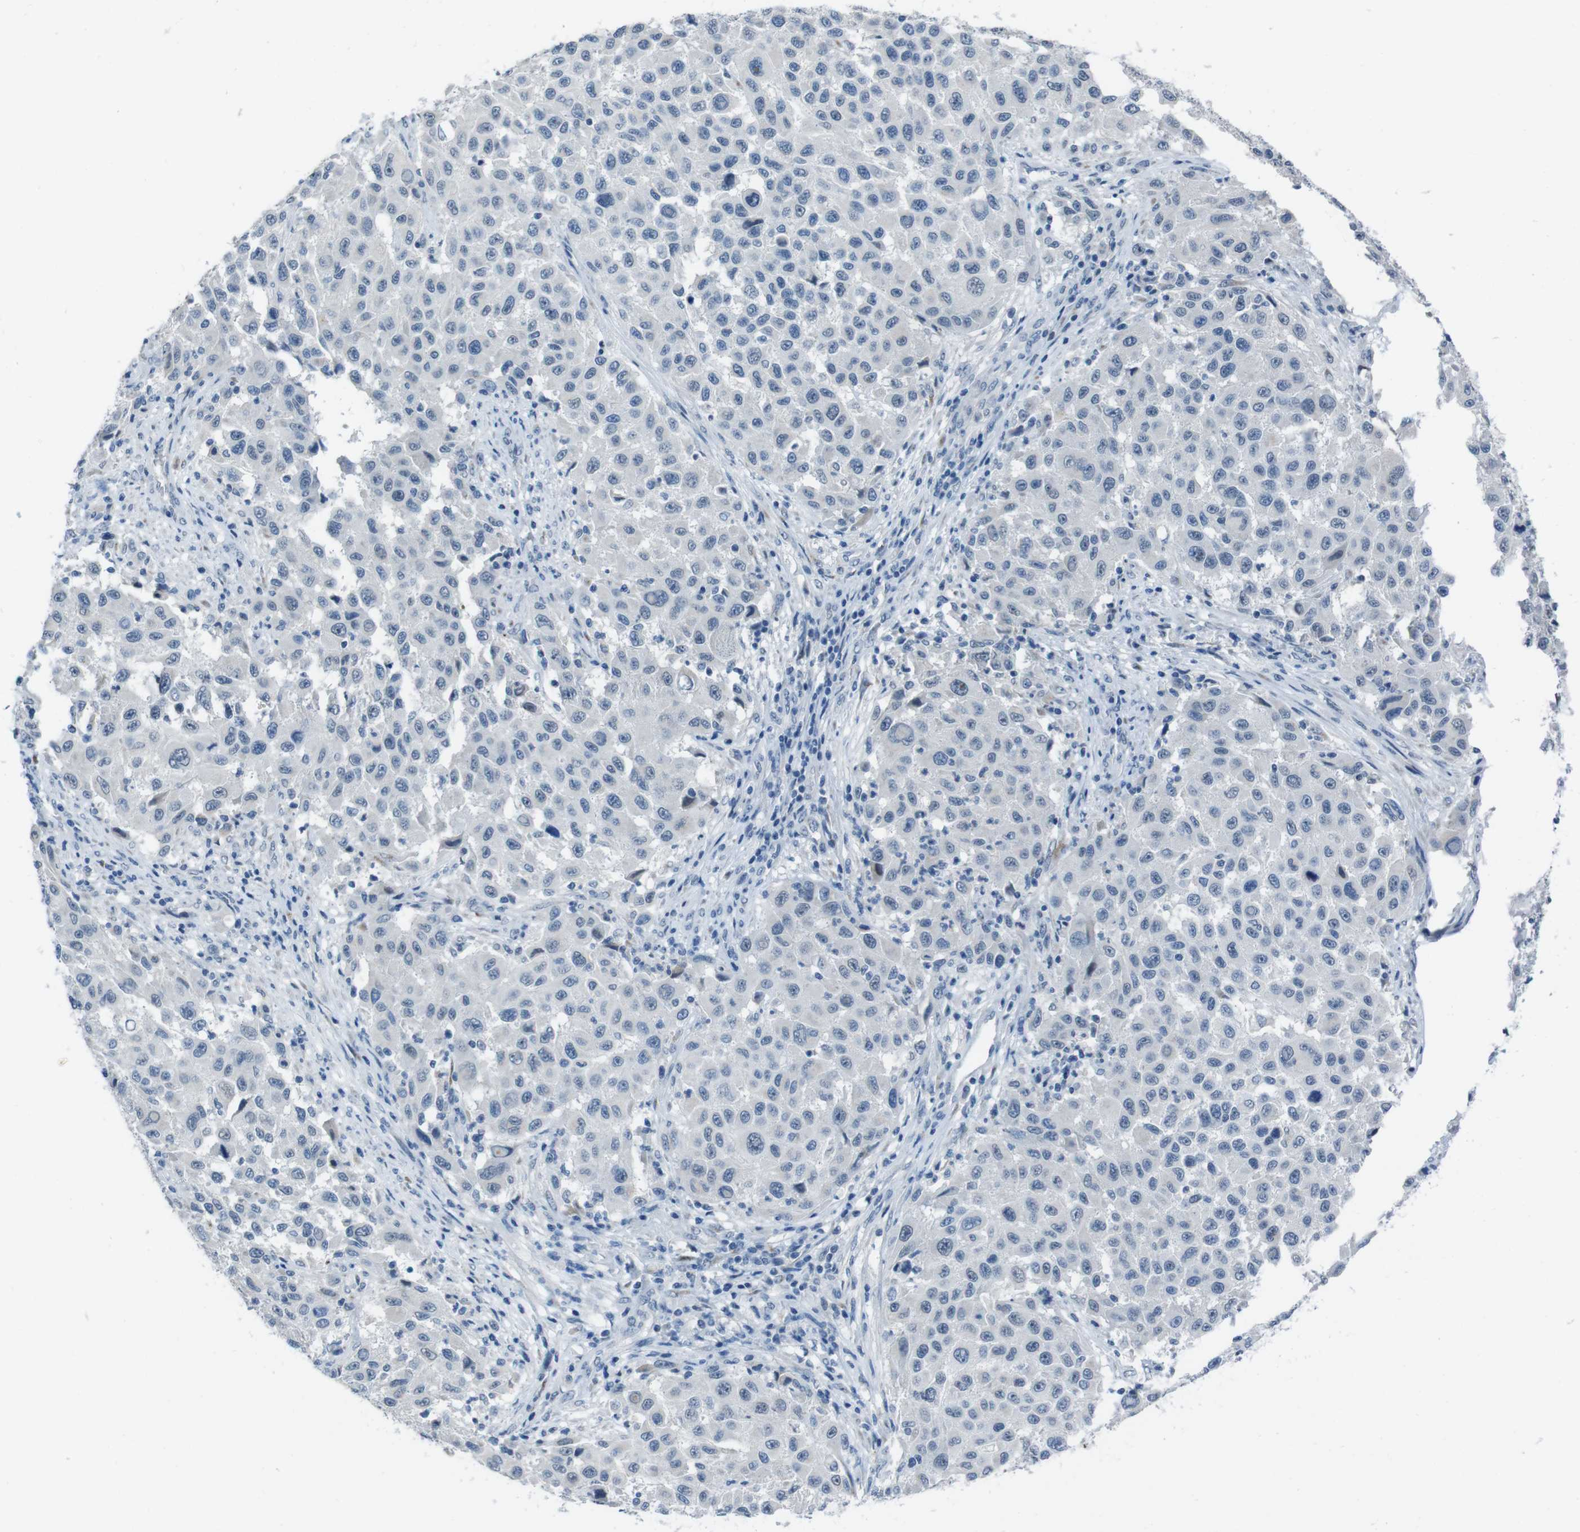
{"staining": {"intensity": "negative", "quantity": "none", "location": "none"}, "tissue": "melanoma", "cell_type": "Tumor cells", "image_type": "cancer", "snomed": [{"axis": "morphology", "description": "Malignant melanoma, Metastatic site"}, {"axis": "topography", "description": "Lymph node"}], "caption": "This is a micrograph of immunohistochemistry (IHC) staining of malignant melanoma (metastatic site), which shows no positivity in tumor cells.", "gene": "CDHR2", "patient": {"sex": "male", "age": 61}}